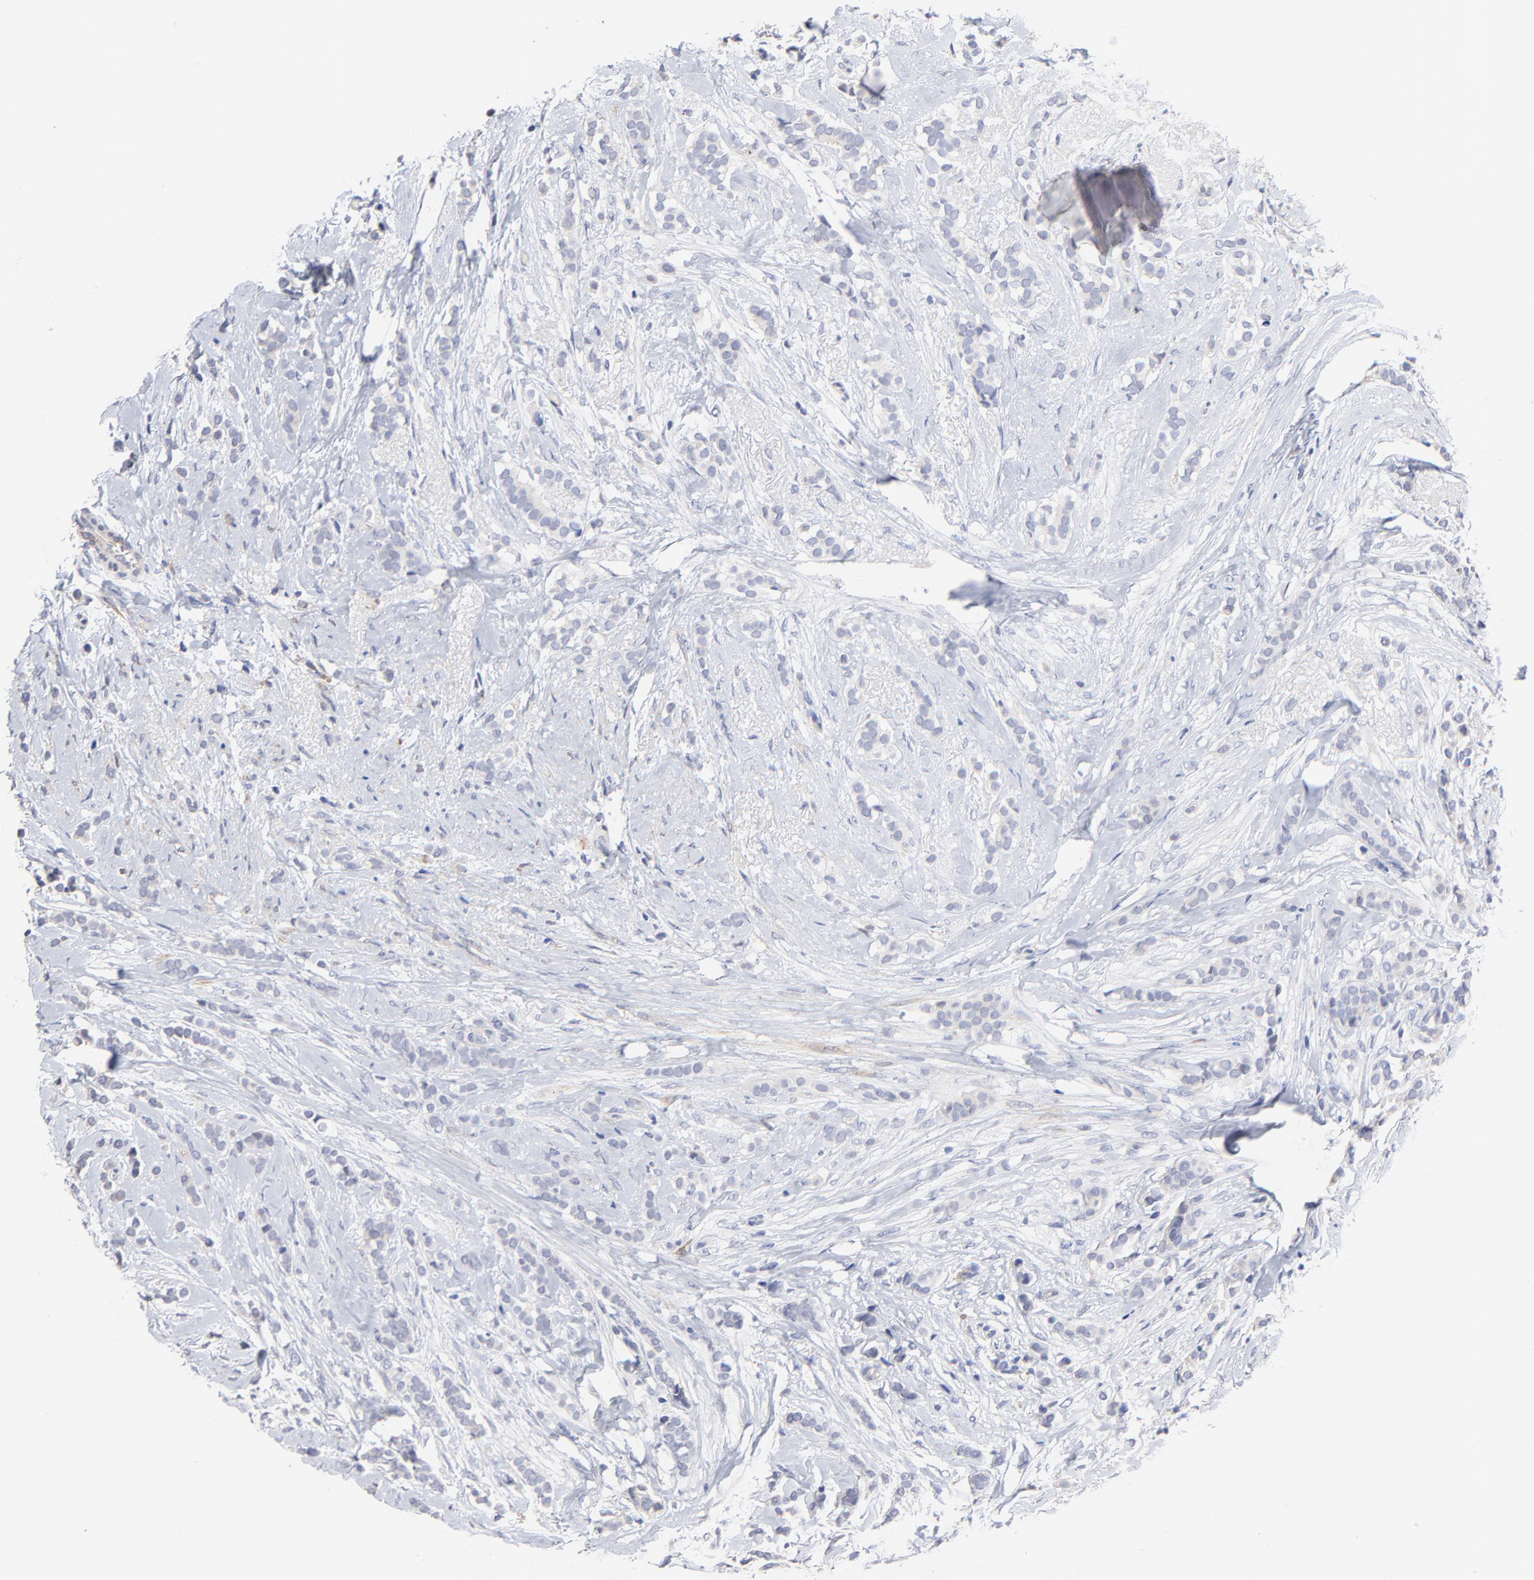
{"staining": {"intensity": "negative", "quantity": "none", "location": "none"}, "tissue": "breast cancer", "cell_type": "Tumor cells", "image_type": "cancer", "snomed": [{"axis": "morphology", "description": "Lobular carcinoma"}, {"axis": "topography", "description": "Breast"}], "caption": "This is an immunohistochemistry (IHC) micrograph of breast cancer (lobular carcinoma). There is no positivity in tumor cells.", "gene": "TWNK", "patient": {"sex": "female", "age": 56}}